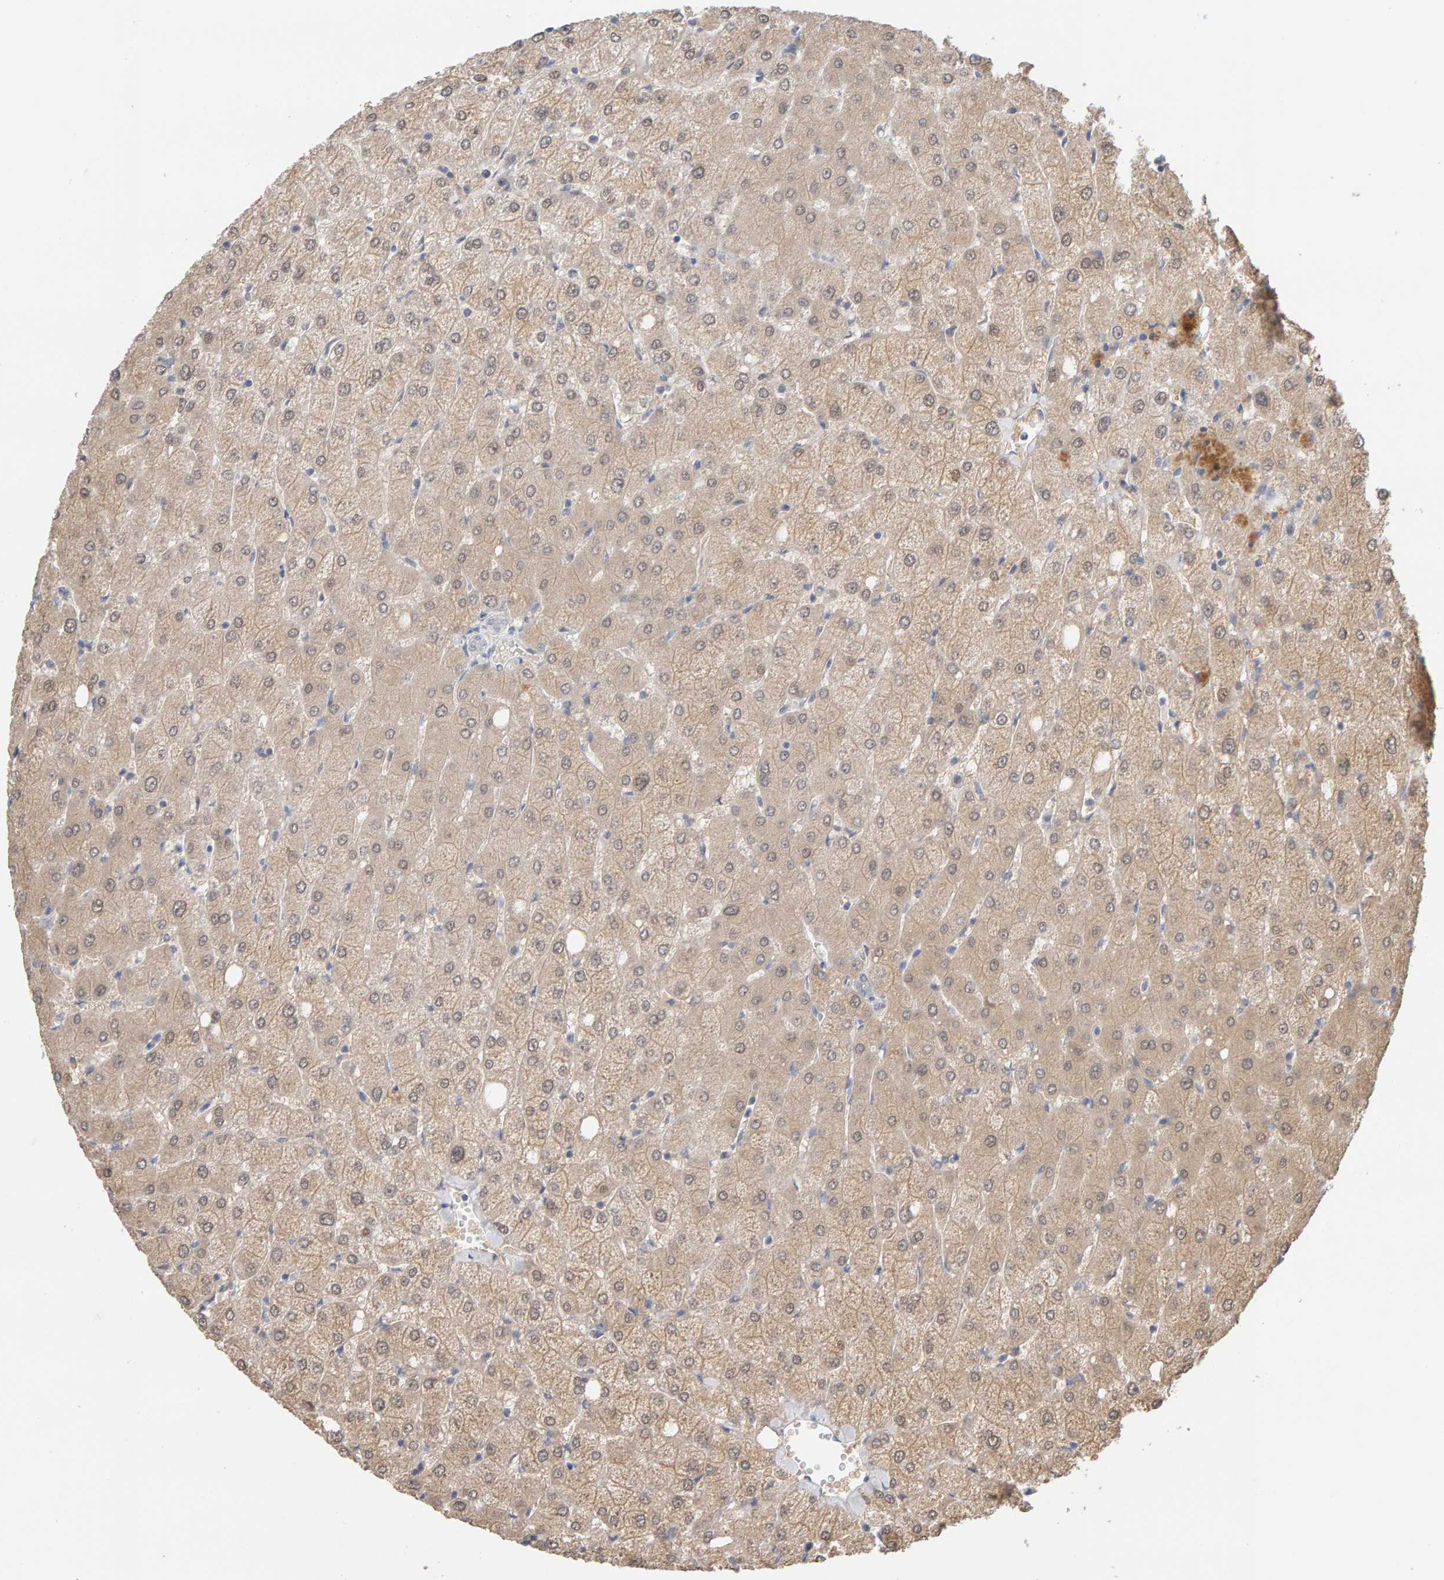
{"staining": {"intensity": "negative", "quantity": "none", "location": "none"}, "tissue": "liver", "cell_type": "Cholangiocytes", "image_type": "normal", "snomed": [{"axis": "morphology", "description": "Normal tissue, NOS"}, {"axis": "topography", "description": "Liver"}], "caption": "Cholangiocytes are negative for protein expression in benign human liver. (DAB (3,3'-diaminobenzidine) immunohistochemistry, high magnification).", "gene": "GFUS", "patient": {"sex": "female", "age": 54}}